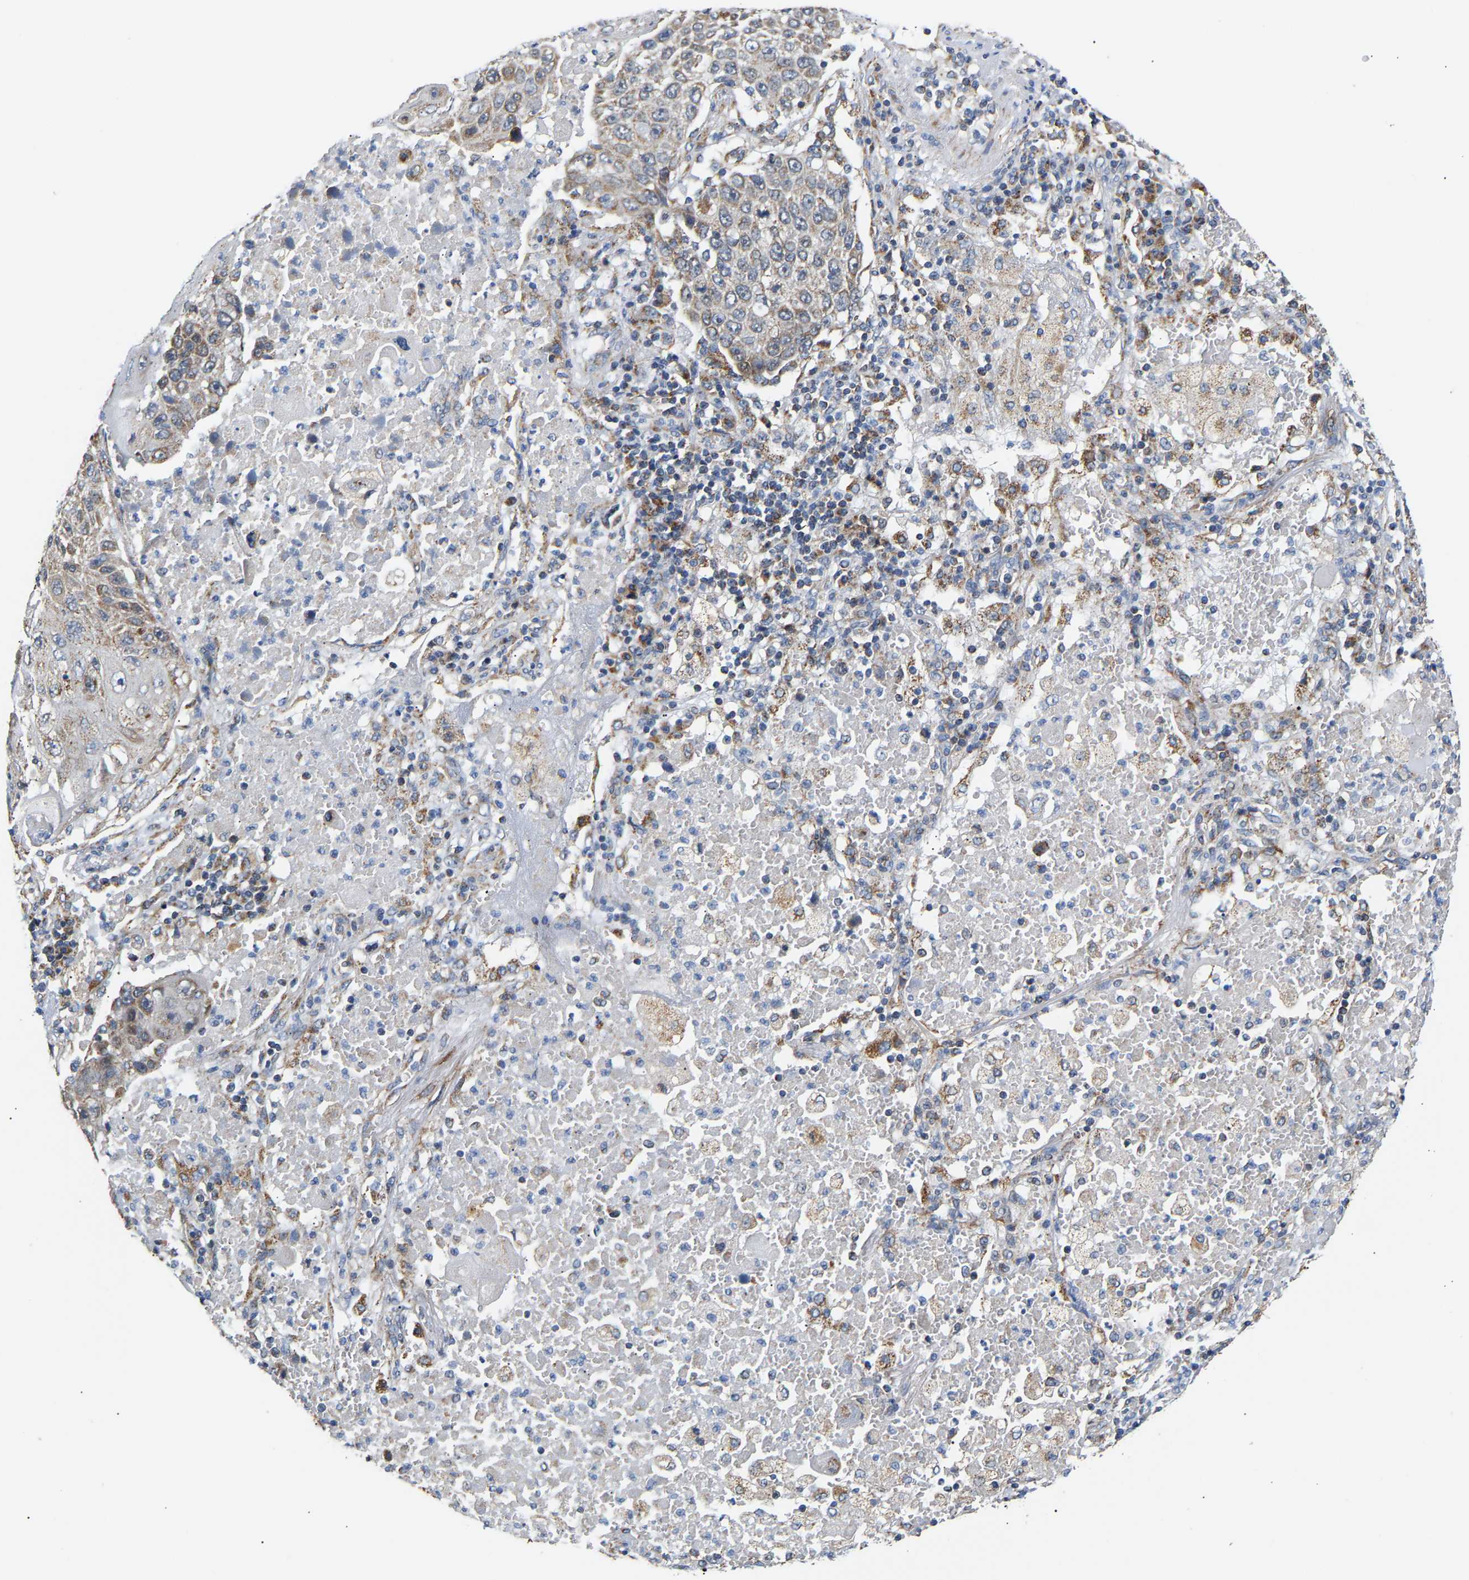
{"staining": {"intensity": "weak", "quantity": "<25%", "location": "cytoplasmic/membranous"}, "tissue": "lung cancer", "cell_type": "Tumor cells", "image_type": "cancer", "snomed": [{"axis": "morphology", "description": "Squamous cell carcinoma, NOS"}, {"axis": "topography", "description": "Lung"}], "caption": "High power microscopy histopathology image of an IHC photomicrograph of lung cancer, revealing no significant staining in tumor cells.", "gene": "TMEM168", "patient": {"sex": "male", "age": 61}}